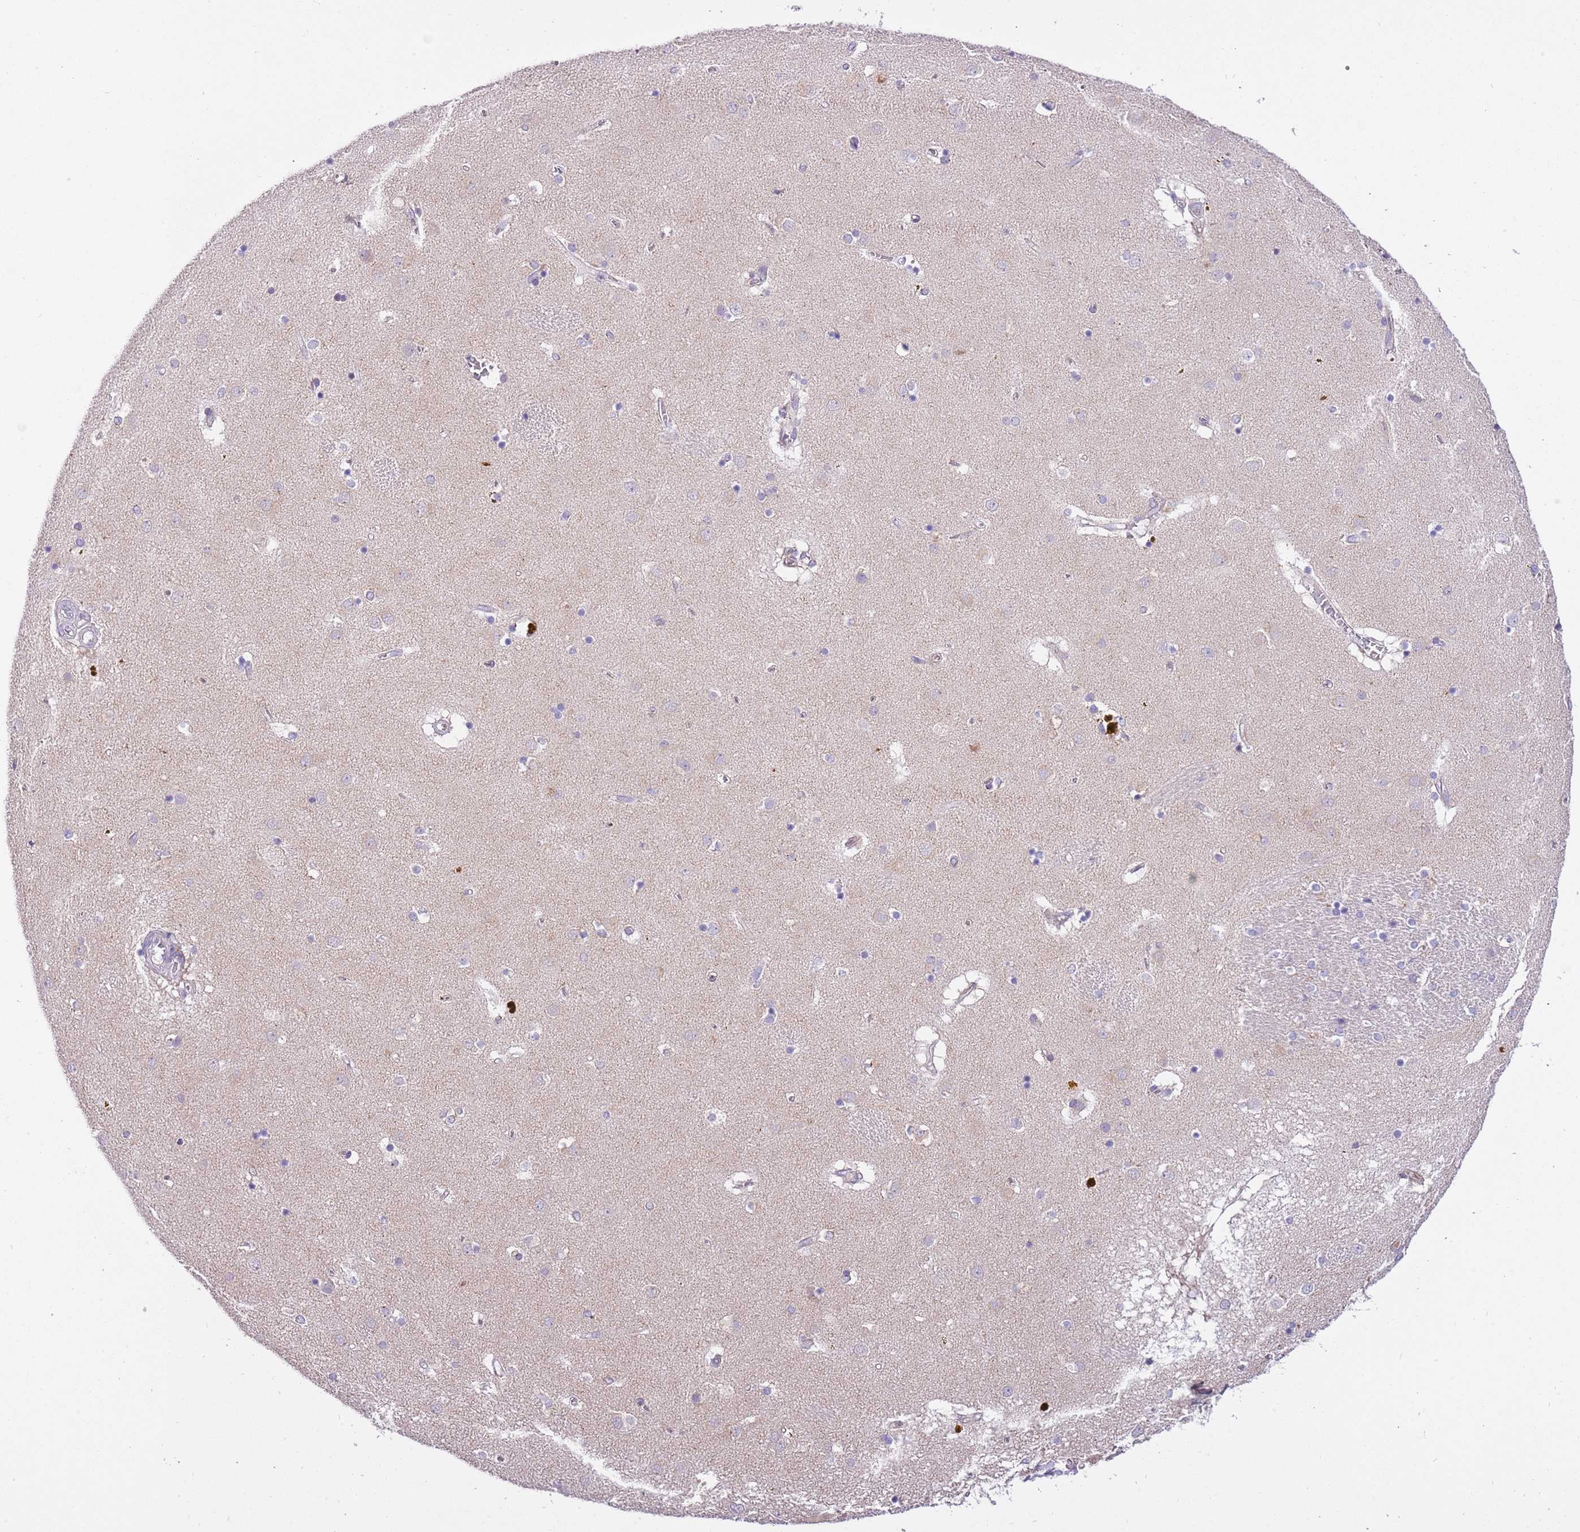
{"staining": {"intensity": "negative", "quantity": "none", "location": "none"}, "tissue": "caudate", "cell_type": "Glial cells", "image_type": "normal", "snomed": [{"axis": "morphology", "description": "Normal tissue, NOS"}, {"axis": "topography", "description": "Lateral ventricle wall"}], "caption": "IHC histopathology image of normal caudate stained for a protein (brown), which reveals no expression in glial cells.", "gene": "CFAP73", "patient": {"sex": "male", "age": 70}}